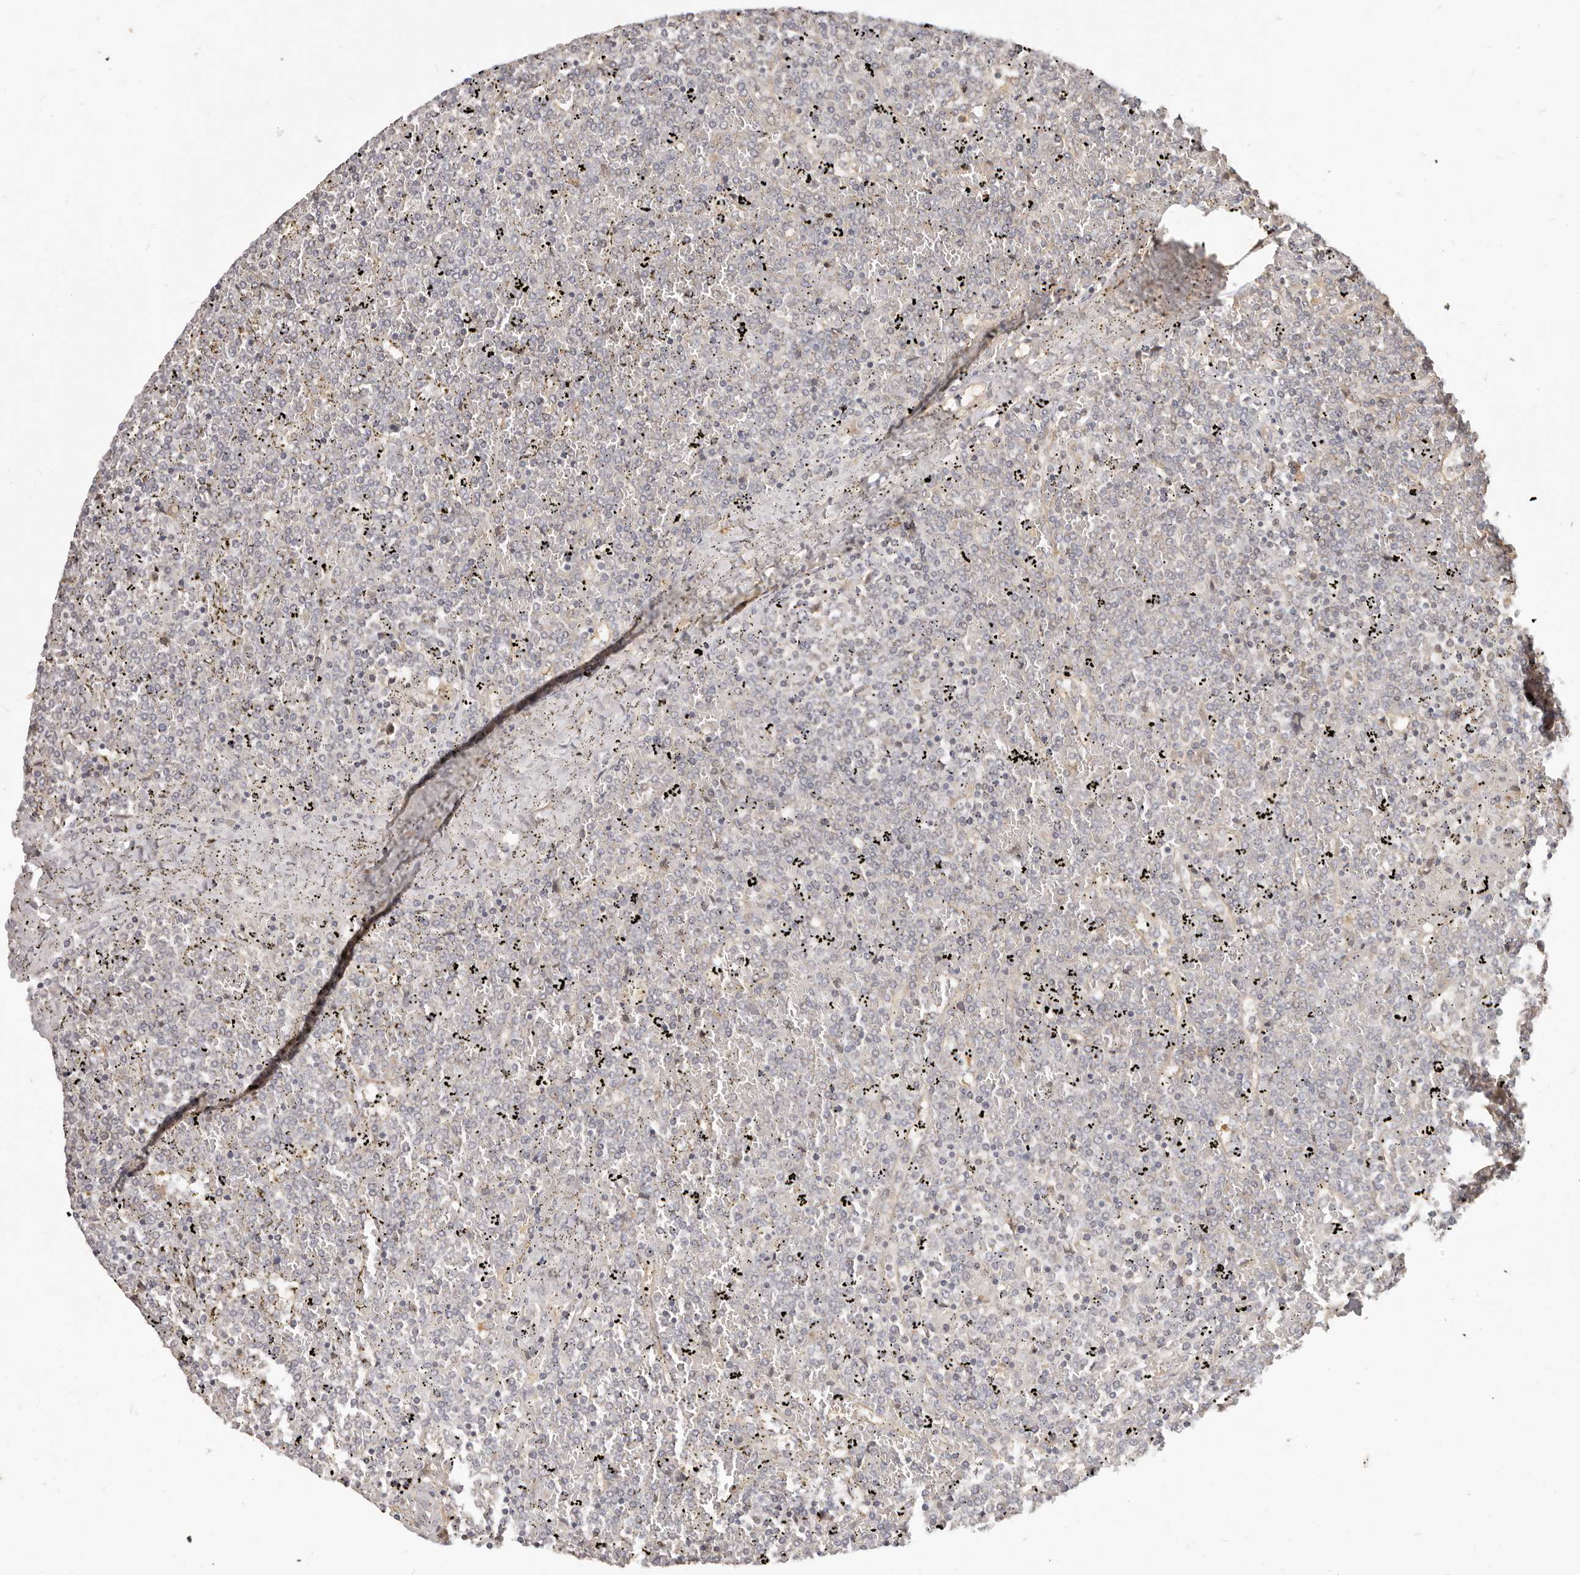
{"staining": {"intensity": "negative", "quantity": "none", "location": "none"}, "tissue": "lymphoma", "cell_type": "Tumor cells", "image_type": "cancer", "snomed": [{"axis": "morphology", "description": "Malignant lymphoma, non-Hodgkin's type, Low grade"}, {"axis": "topography", "description": "Spleen"}], "caption": "A high-resolution micrograph shows immunohistochemistry (IHC) staining of low-grade malignant lymphoma, non-Hodgkin's type, which demonstrates no significant positivity in tumor cells.", "gene": "MTFR2", "patient": {"sex": "female", "age": 19}}